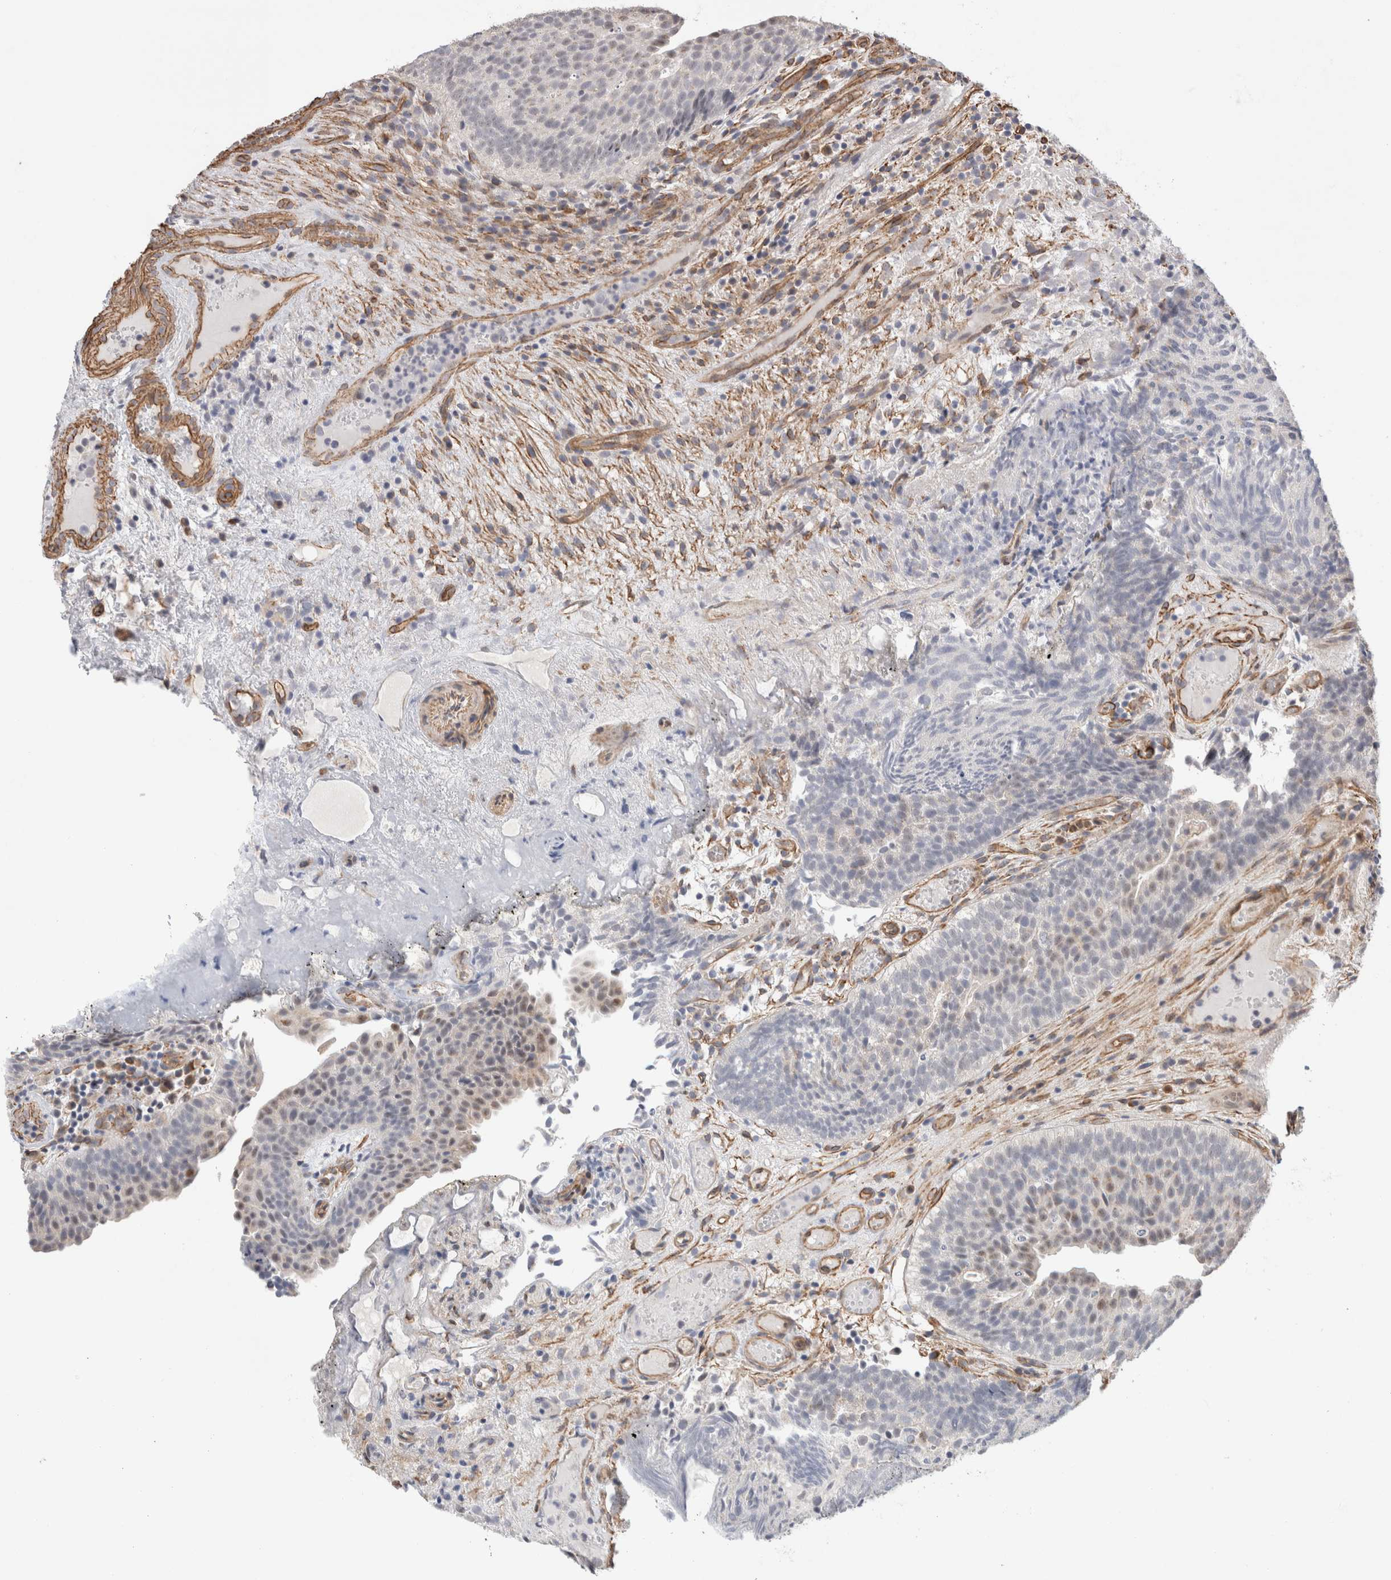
{"staining": {"intensity": "negative", "quantity": "none", "location": "none"}, "tissue": "urothelial cancer", "cell_type": "Tumor cells", "image_type": "cancer", "snomed": [{"axis": "morphology", "description": "Urothelial carcinoma, Low grade"}, {"axis": "topography", "description": "Urinary bladder"}], "caption": "This is an immunohistochemistry (IHC) histopathology image of human urothelial cancer. There is no positivity in tumor cells.", "gene": "CAAP1", "patient": {"sex": "male", "age": 86}}